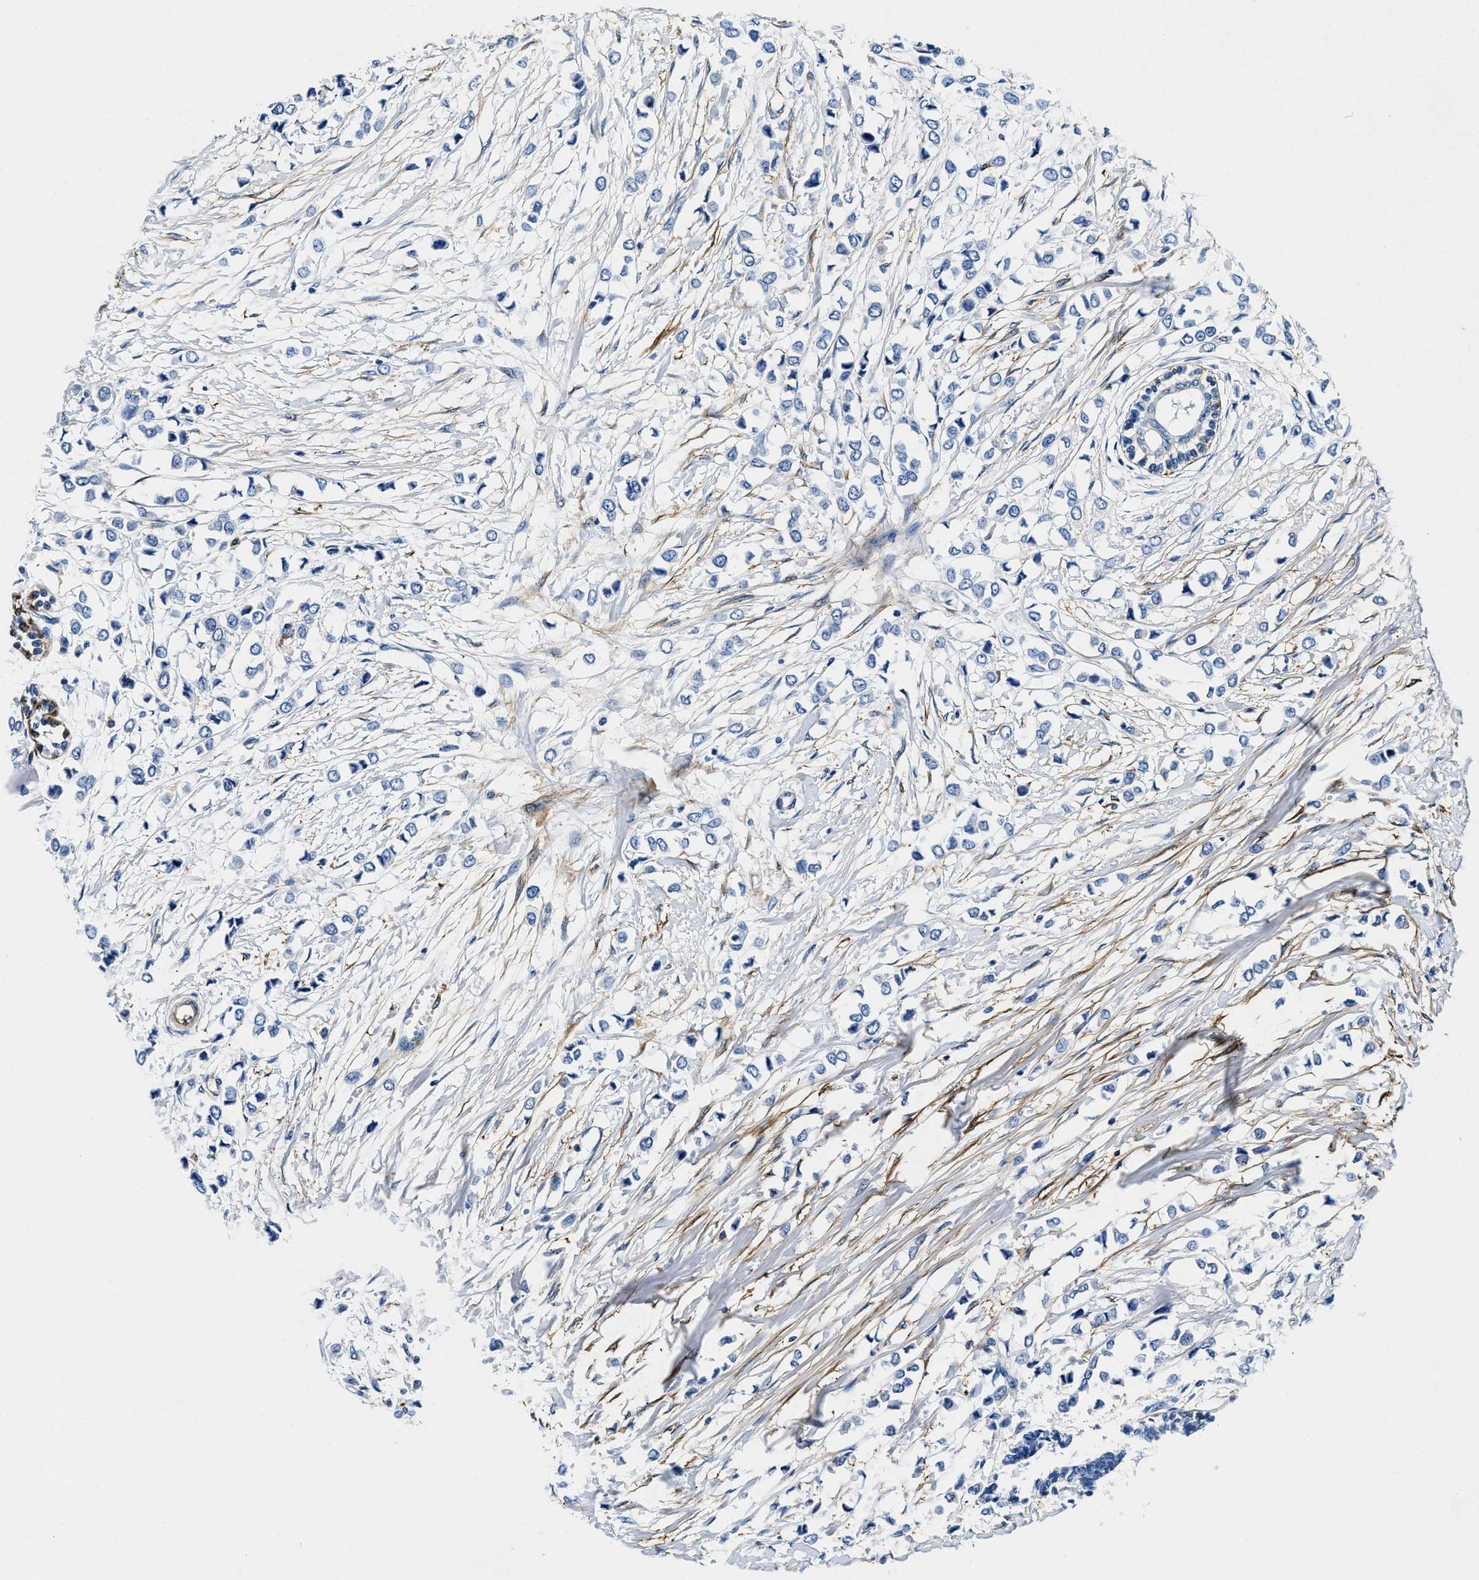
{"staining": {"intensity": "negative", "quantity": "none", "location": "none"}, "tissue": "breast cancer", "cell_type": "Tumor cells", "image_type": "cancer", "snomed": [{"axis": "morphology", "description": "Lobular carcinoma"}, {"axis": "topography", "description": "Breast"}], "caption": "This image is of breast lobular carcinoma stained with immunohistochemistry (IHC) to label a protein in brown with the nuclei are counter-stained blue. There is no expression in tumor cells. (DAB (3,3'-diaminobenzidine) immunohistochemistry (IHC) with hematoxylin counter stain).", "gene": "TEX261", "patient": {"sex": "female", "age": 51}}